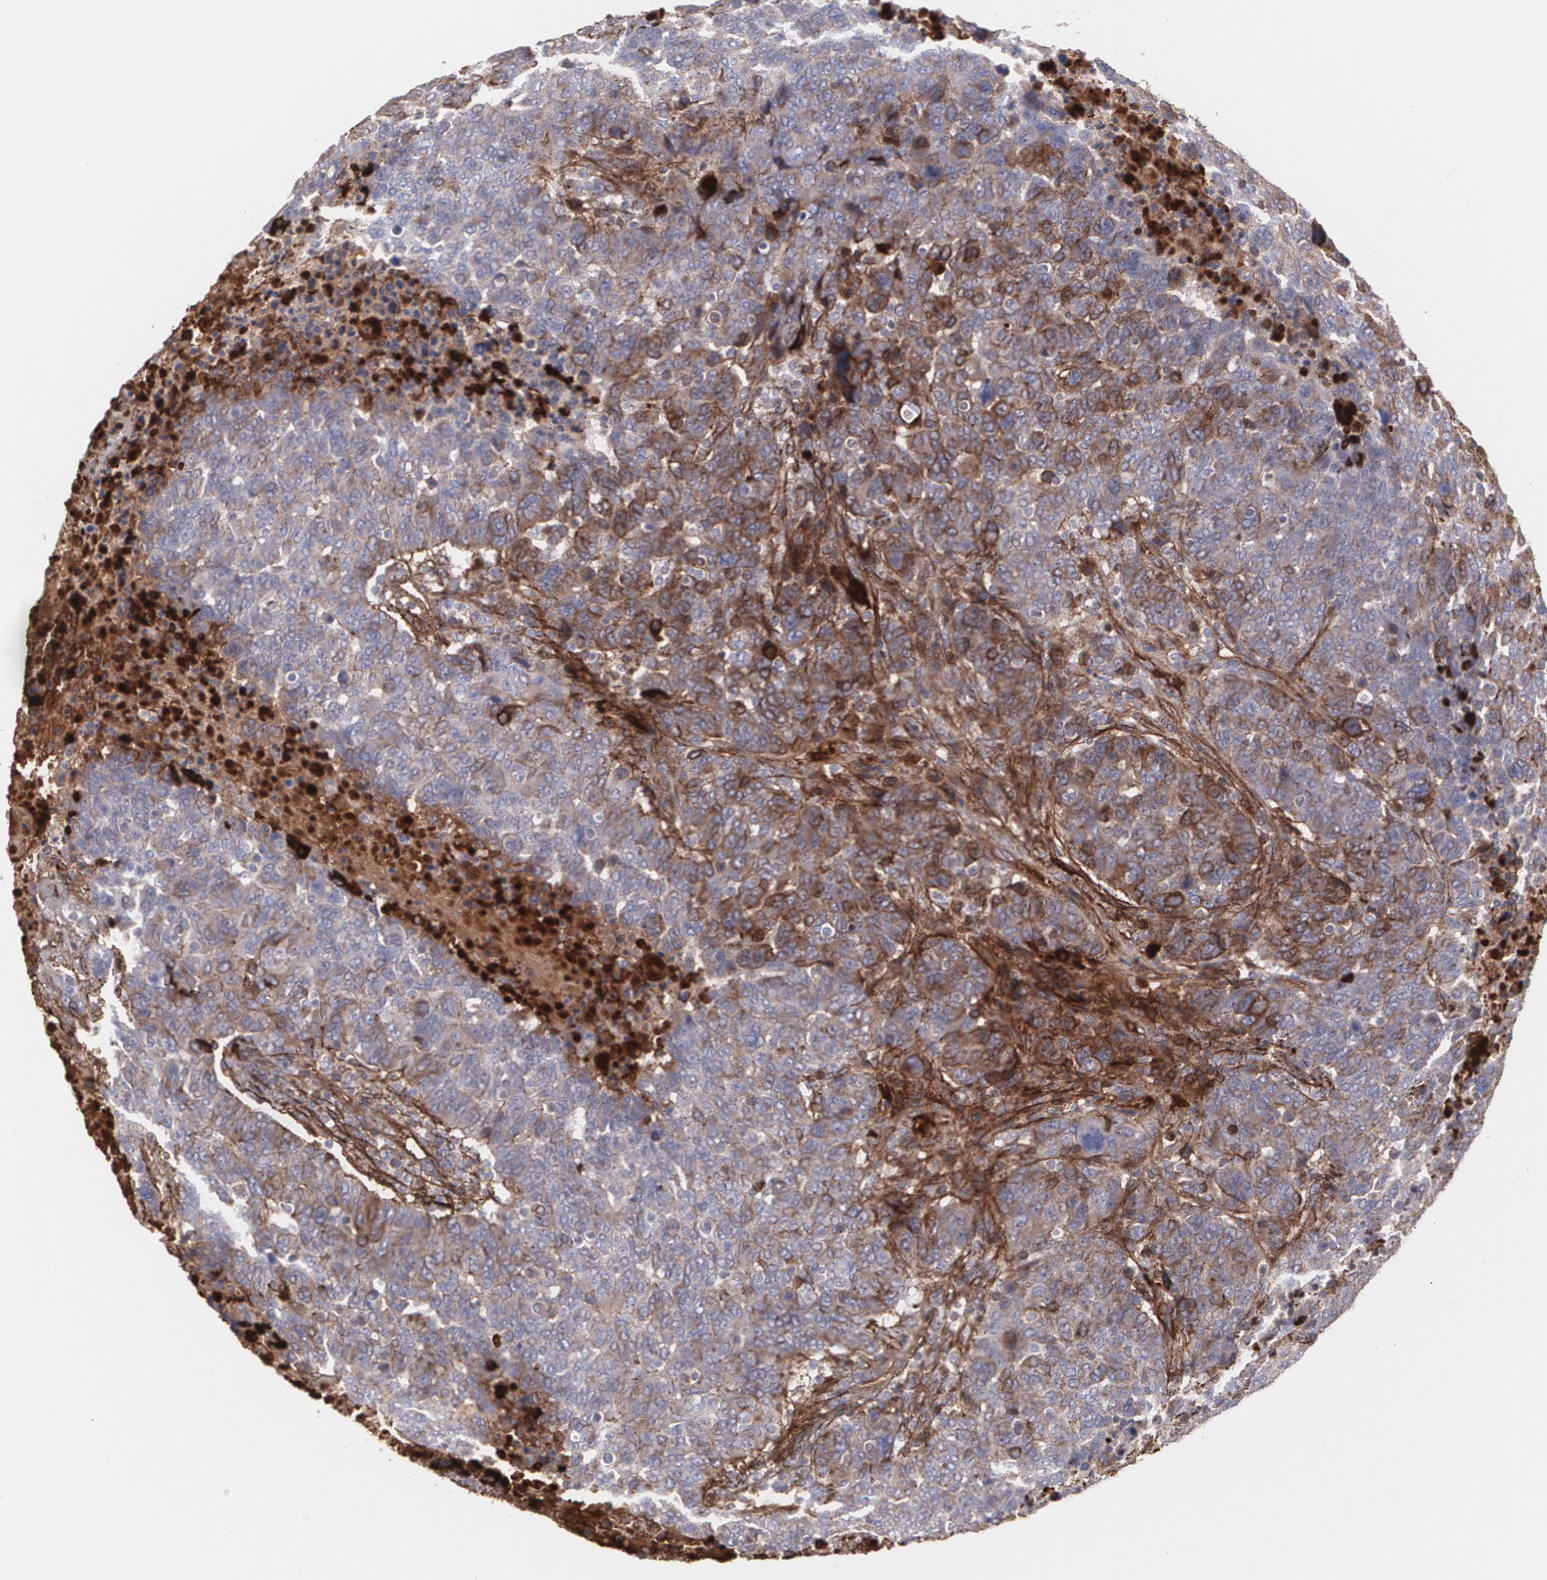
{"staining": {"intensity": "moderate", "quantity": "25%-75%", "location": "cytoplasmic/membranous"}, "tissue": "breast cancer", "cell_type": "Tumor cells", "image_type": "cancer", "snomed": [{"axis": "morphology", "description": "Duct carcinoma"}, {"axis": "topography", "description": "Breast"}], "caption": "Protein expression analysis of human infiltrating ductal carcinoma (breast) reveals moderate cytoplasmic/membranous expression in about 25%-75% of tumor cells.", "gene": "FBLN1", "patient": {"sex": "female", "age": 37}}